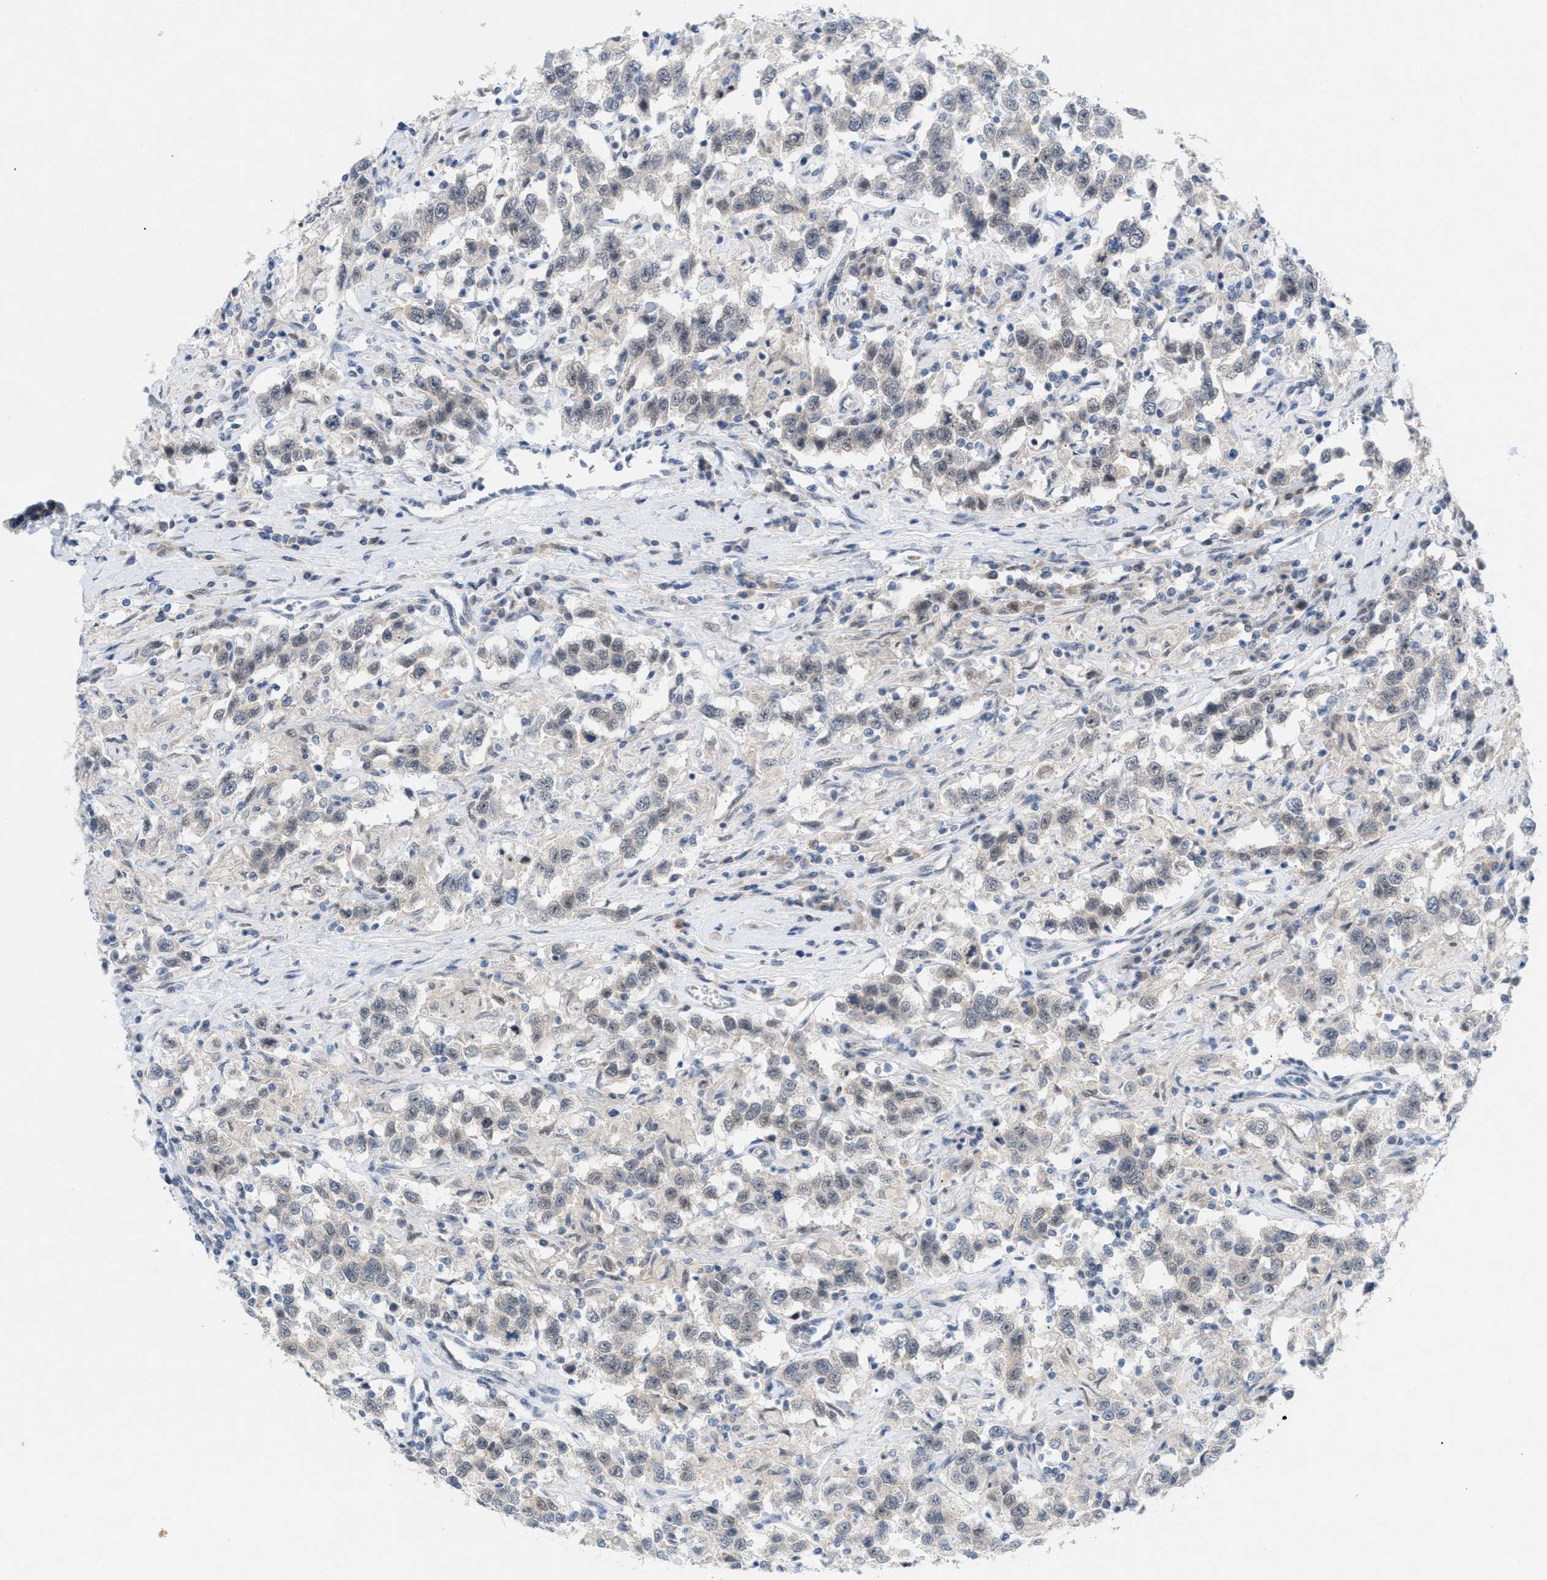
{"staining": {"intensity": "weak", "quantity": "<25%", "location": "nuclear"}, "tissue": "testis cancer", "cell_type": "Tumor cells", "image_type": "cancer", "snomed": [{"axis": "morphology", "description": "Seminoma, NOS"}, {"axis": "topography", "description": "Testis"}], "caption": "Micrograph shows no protein expression in tumor cells of seminoma (testis) tissue. (Immunohistochemistry (ihc), brightfield microscopy, high magnification).", "gene": "WIPI2", "patient": {"sex": "male", "age": 41}}